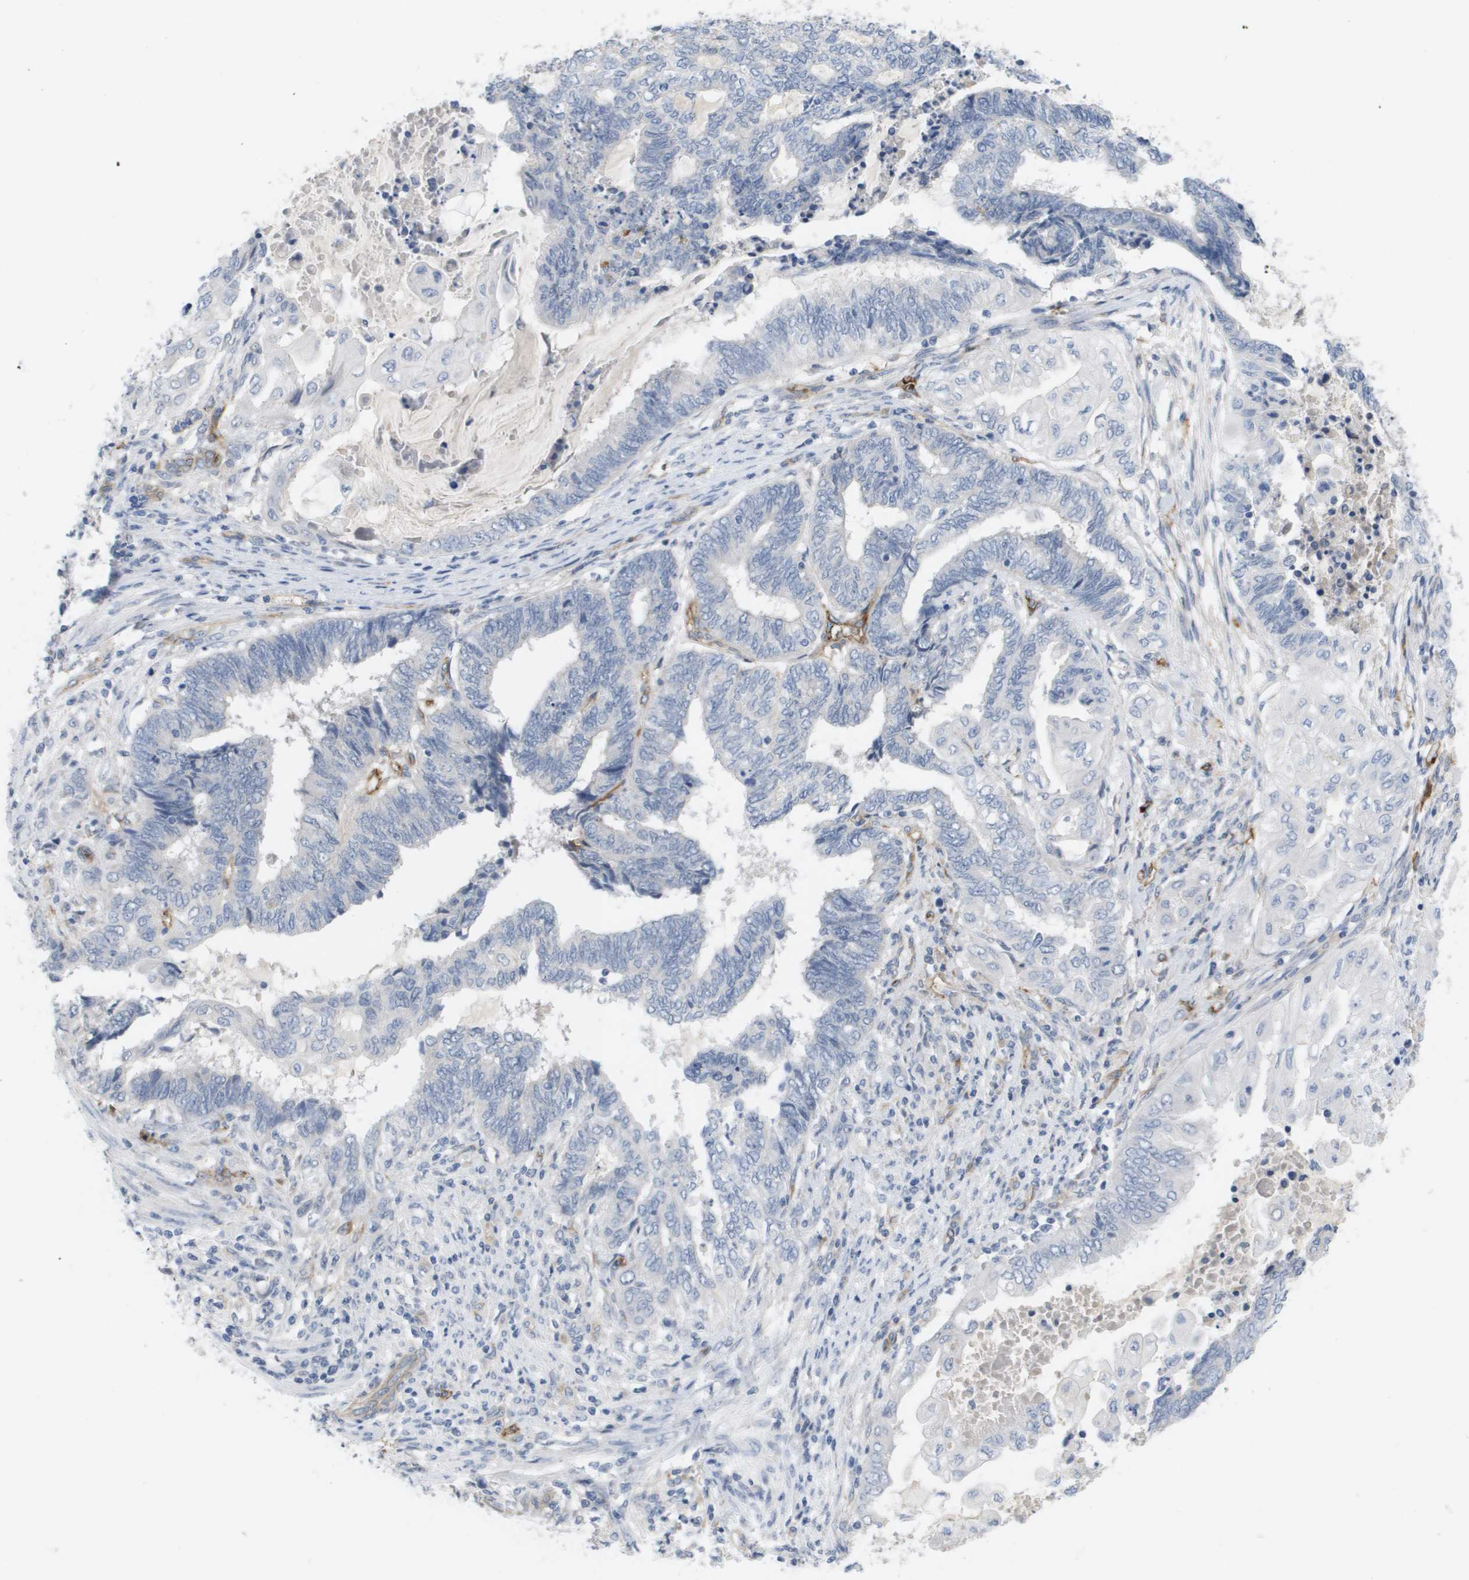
{"staining": {"intensity": "negative", "quantity": "none", "location": "none"}, "tissue": "endometrial cancer", "cell_type": "Tumor cells", "image_type": "cancer", "snomed": [{"axis": "morphology", "description": "Adenocarcinoma, NOS"}, {"axis": "topography", "description": "Uterus"}, {"axis": "topography", "description": "Endometrium"}], "caption": "Adenocarcinoma (endometrial) was stained to show a protein in brown. There is no significant staining in tumor cells. (DAB immunohistochemistry (IHC) visualized using brightfield microscopy, high magnification).", "gene": "ANGPT2", "patient": {"sex": "female", "age": 70}}